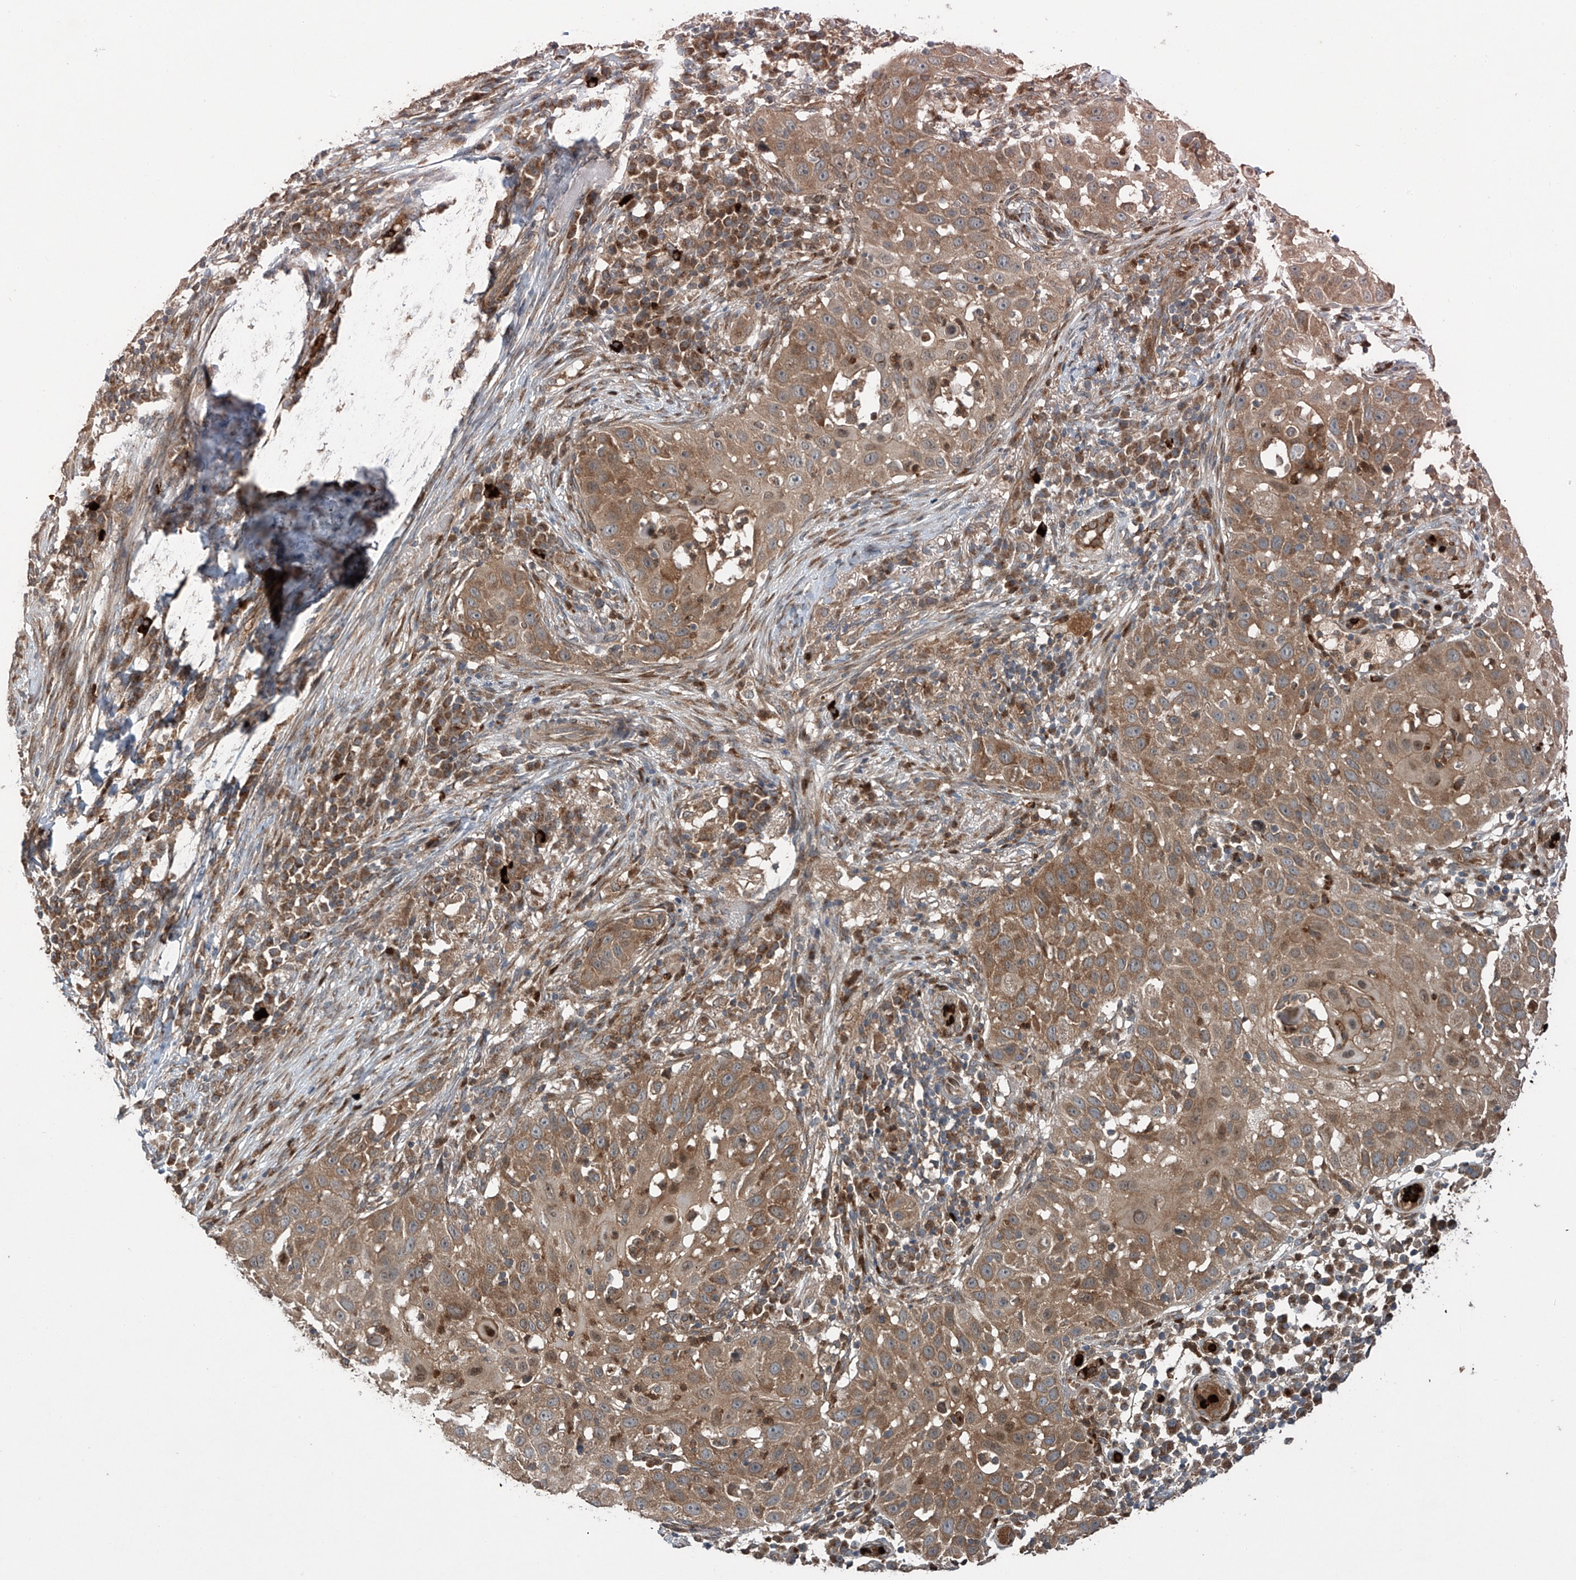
{"staining": {"intensity": "moderate", "quantity": "25%-75%", "location": "cytoplasmic/membranous"}, "tissue": "skin cancer", "cell_type": "Tumor cells", "image_type": "cancer", "snomed": [{"axis": "morphology", "description": "Squamous cell carcinoma, NOS"}, {"axis": "topography", "description": "Skin"}], "caption": "Human skin cancer (squamous cell carcinoma) stained with a protein marker reveals moderate staining in tumor cells.", "gene": "ZDHHC9", "patient": {"sex": "female", "age": 44}}